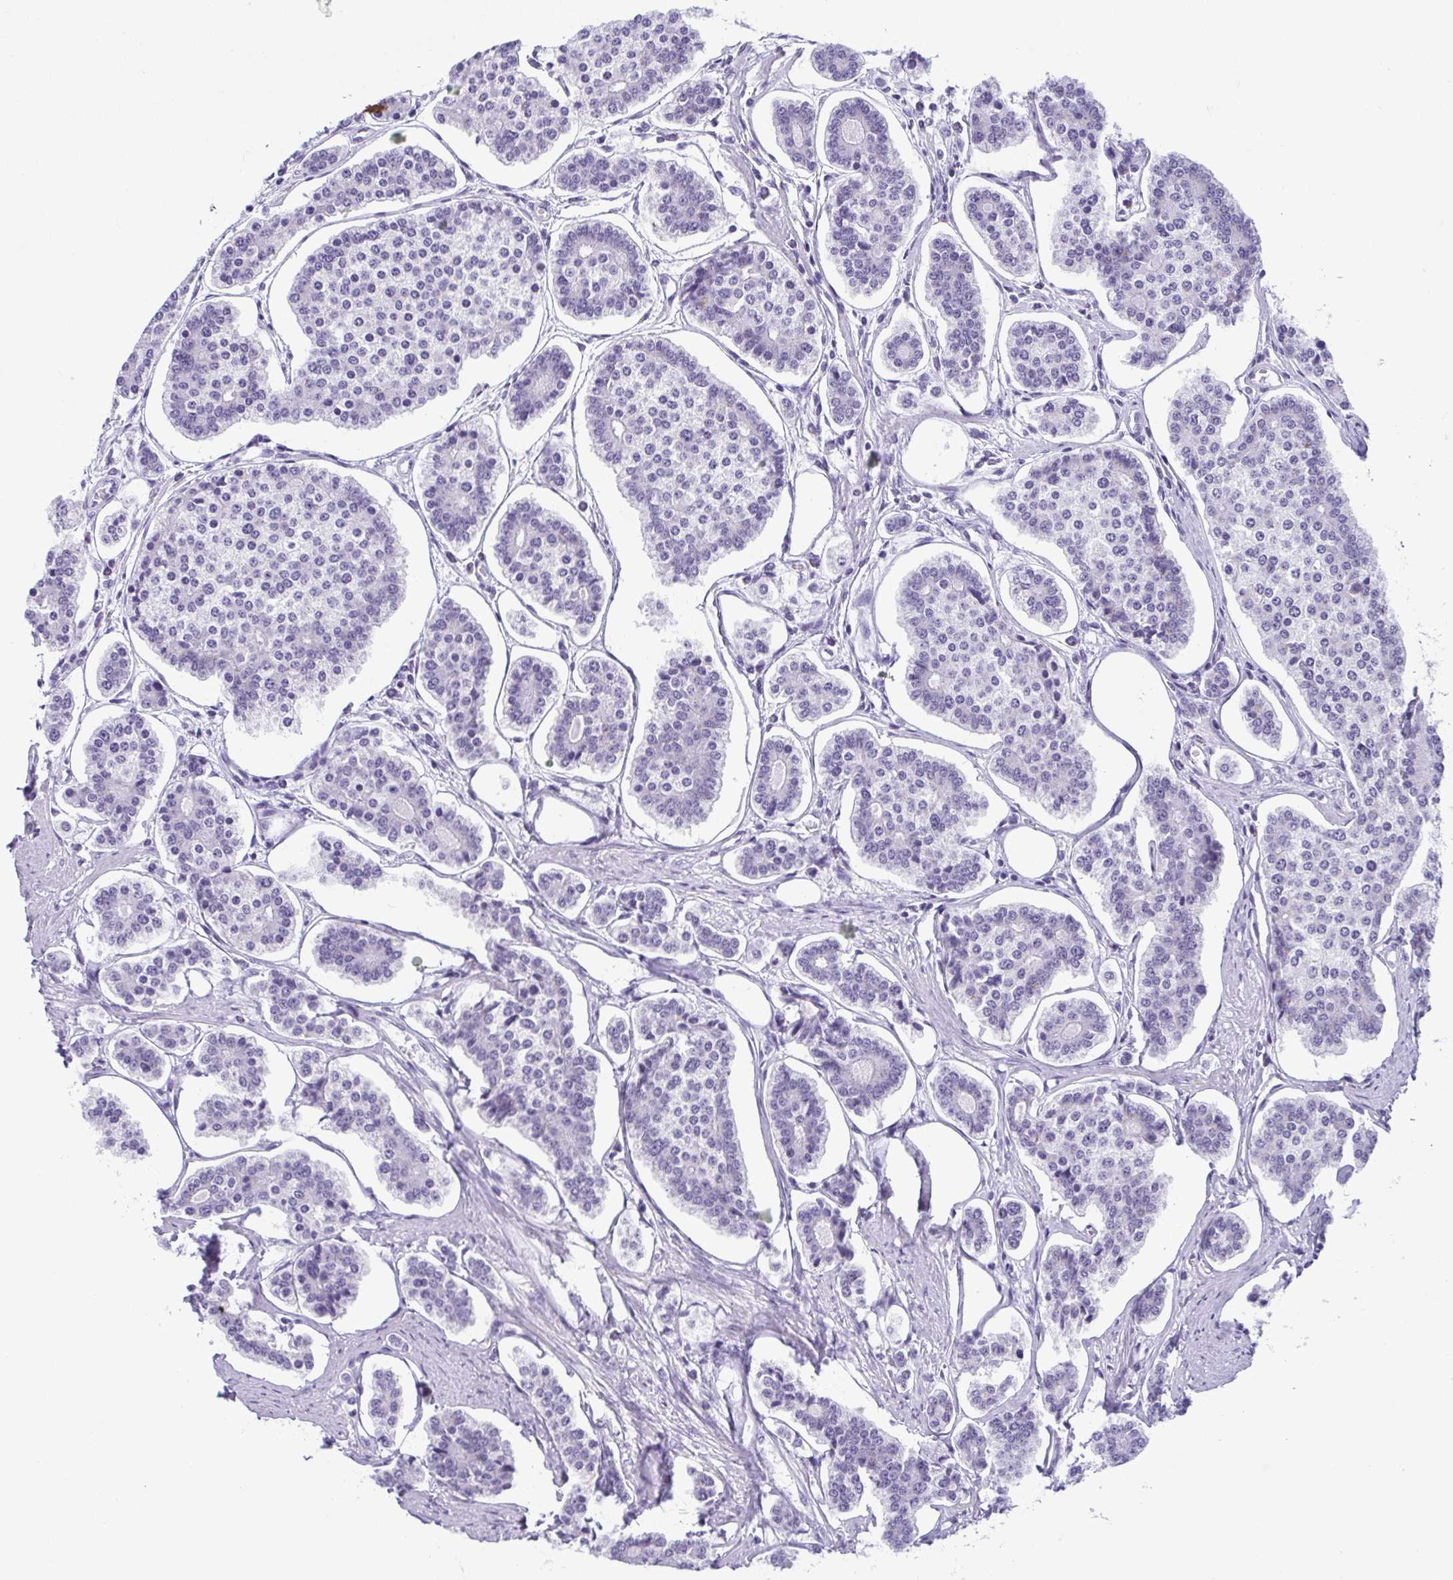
{"staining": {"intensity": "negative", "quantity": "none", "location": "none"}, "tissue": "carcinoid", "cell_type": "Tumor cells", "image_type": "cancer", "snomed": [{"axis": "morphology", "description": "Carcinoid, malignant, NOS"}, {"axis": "topography", "description": "Small intestine"}], "caption": "There is no significant expression in tumor cells of carcinoid. Brightfield microscopy of immunohistochemistry (IHC) stained with DAB (3,3'-diaminobenzidine) (brown) and hematoxylin (blue), captured at high magnification.", "gene": "TCEAL3", "patient": {"sex": "female", "age": 65}}